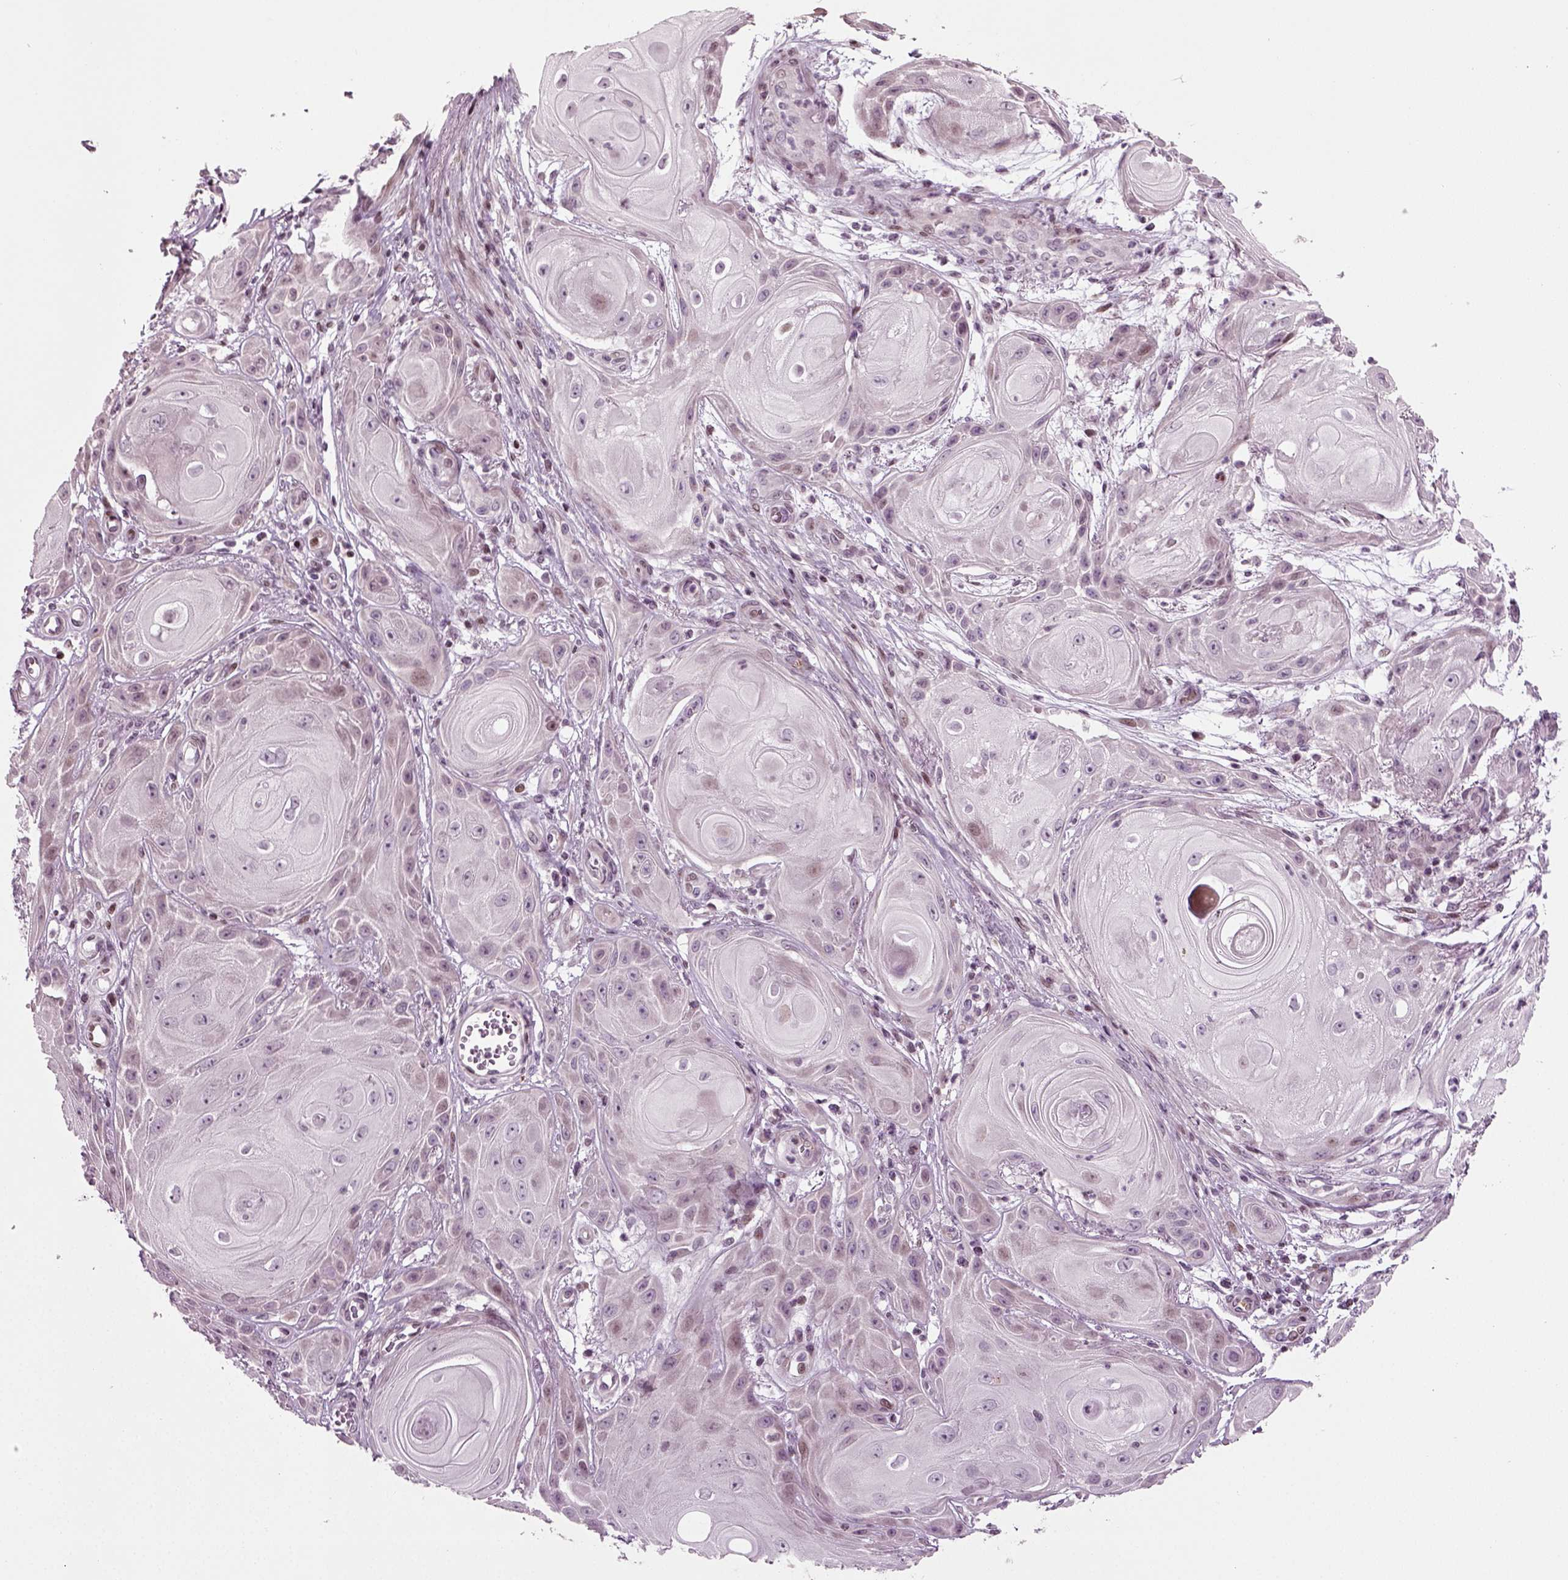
{"staining": {"intensity": "negative", "quantity": "none", "location": "none"}, "tissue": "skin cancer", "cell_type": "Tumor cells", "image_type": "cancer", "snomed": [{"axis": "morphology", "description": "Squamous cell carcinoma, NOS"}, {"axis": "topography", "description": "Skin"}], "caption": "This micrograph is of skin cancer stained with IHC to label a protein in brown with the nuclei are counter-stained blue. There is no expression in tumor cells.", "gene": "HEYL", "patient": {"sex": "male", "age": 62}}